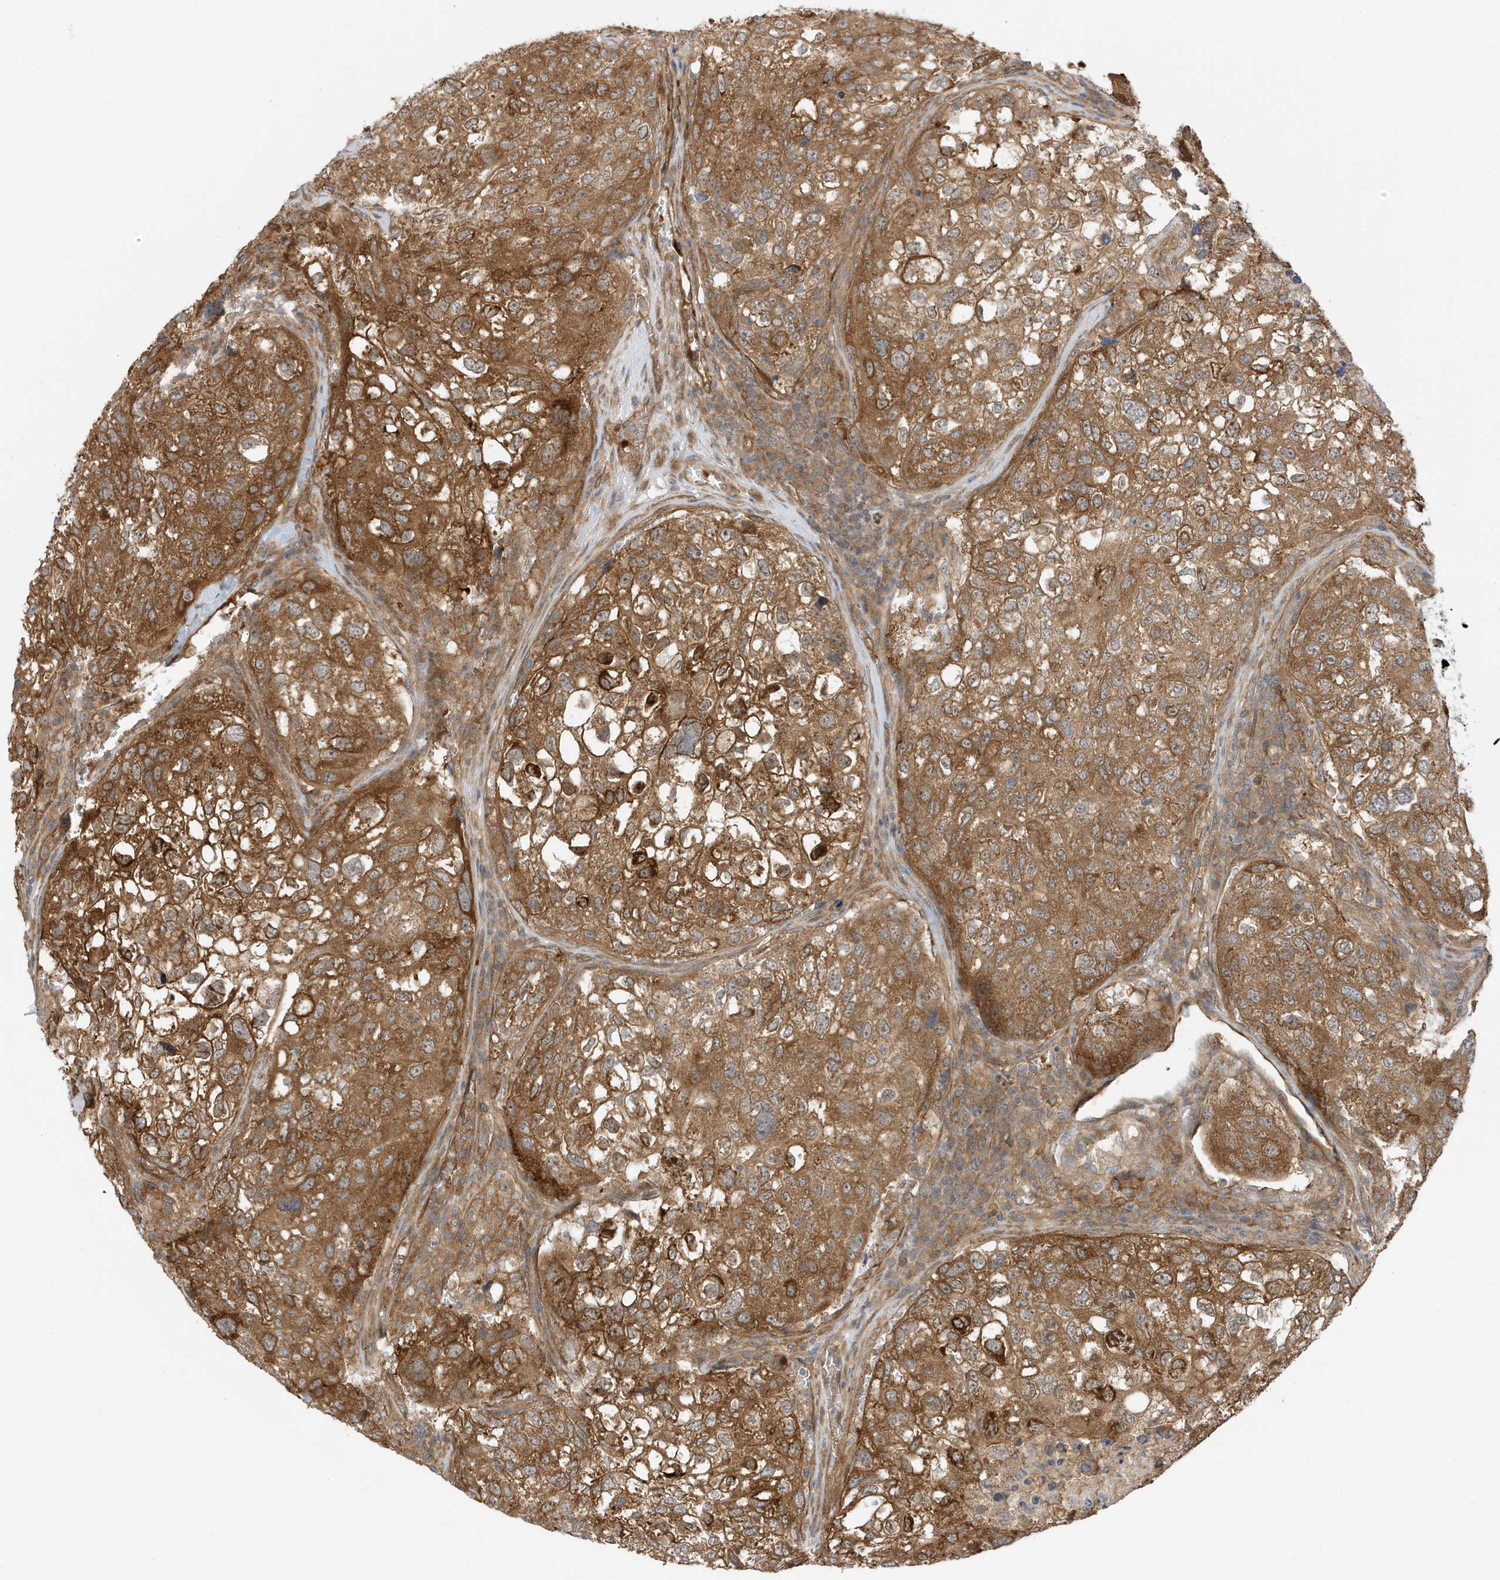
{"staining": {"intensity": "moderate", "quantity": ">75%", "location": "cytoplasmic/membranous"}, "tissue": "urothelial cancer", "cell_type": "Tumor cells", "image_type": "cancer", "snomed": [{"axis": "morphology", "description": "Urothelial carcinoma, High grade"}, {"axis": "topography", "description": "Lymph node"}, {"axis": "topography", "description": "Urinary bladder"}], "caption": "DAB immunohistochemical staining of human high-grade urothelial carcinoma displays moderate cytoplasmic/membranous protein positivity in about >75% of tumor cells.", "gene": "CDC42EP3", "patient": {"sex": "male", "age": 51}}